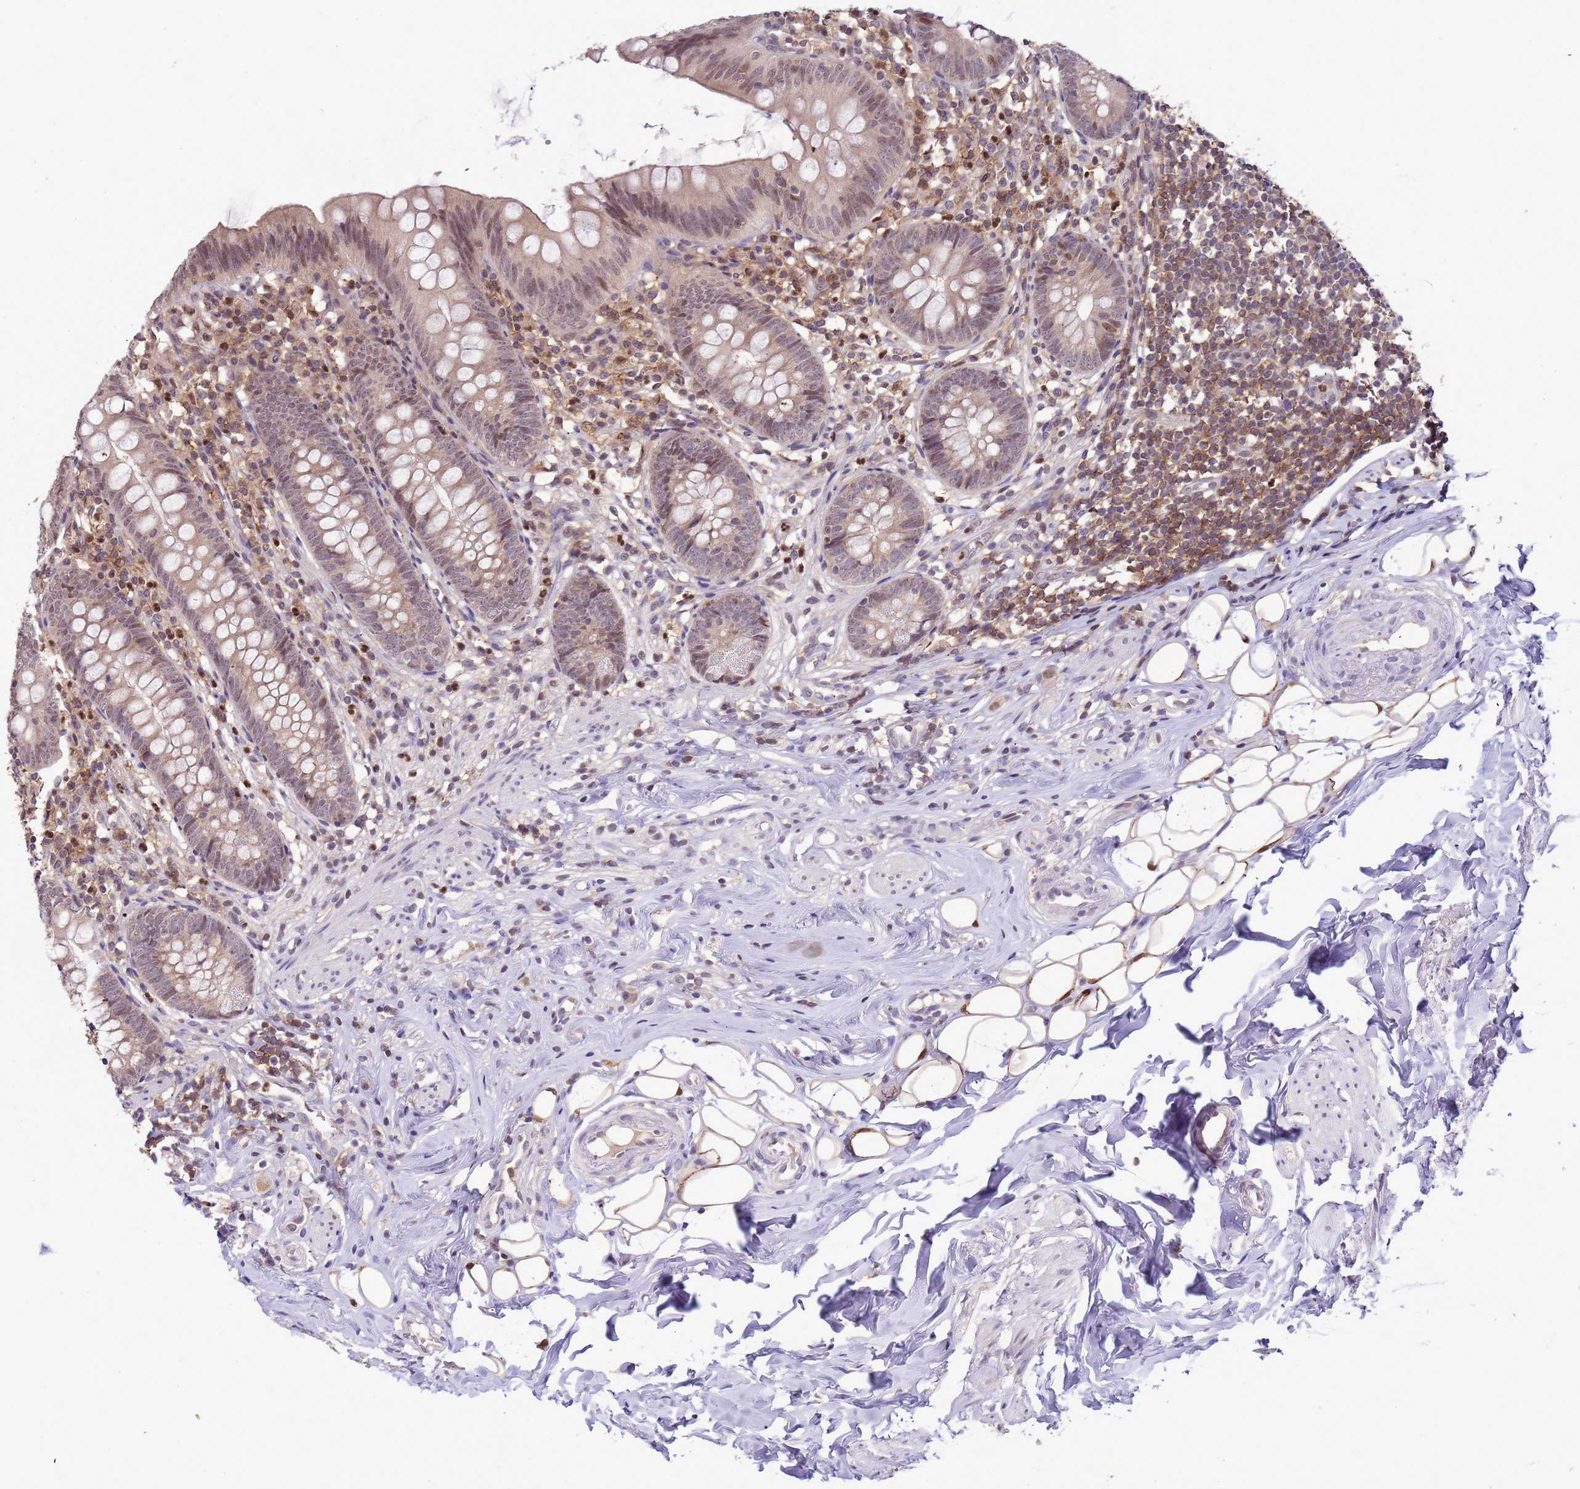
{"staining": {"intensity": "weak", "quantity": "<25%", "location": "nuclear"}, "tissue": "appendix", "cell_type": "Glandular cells", "image_type": "normal", "snomed": [{"axis": "morphology", "description": "Normal tissue, NOS"}, {"axis": "topography", "description": "Appendix"}], "caption": "Glandular cells show no significant expression in normal appendix. (DAB IHC with hematoxylin counter stain).", "gene": "CD53", "patient": {"sex": "female", "age": 62}}